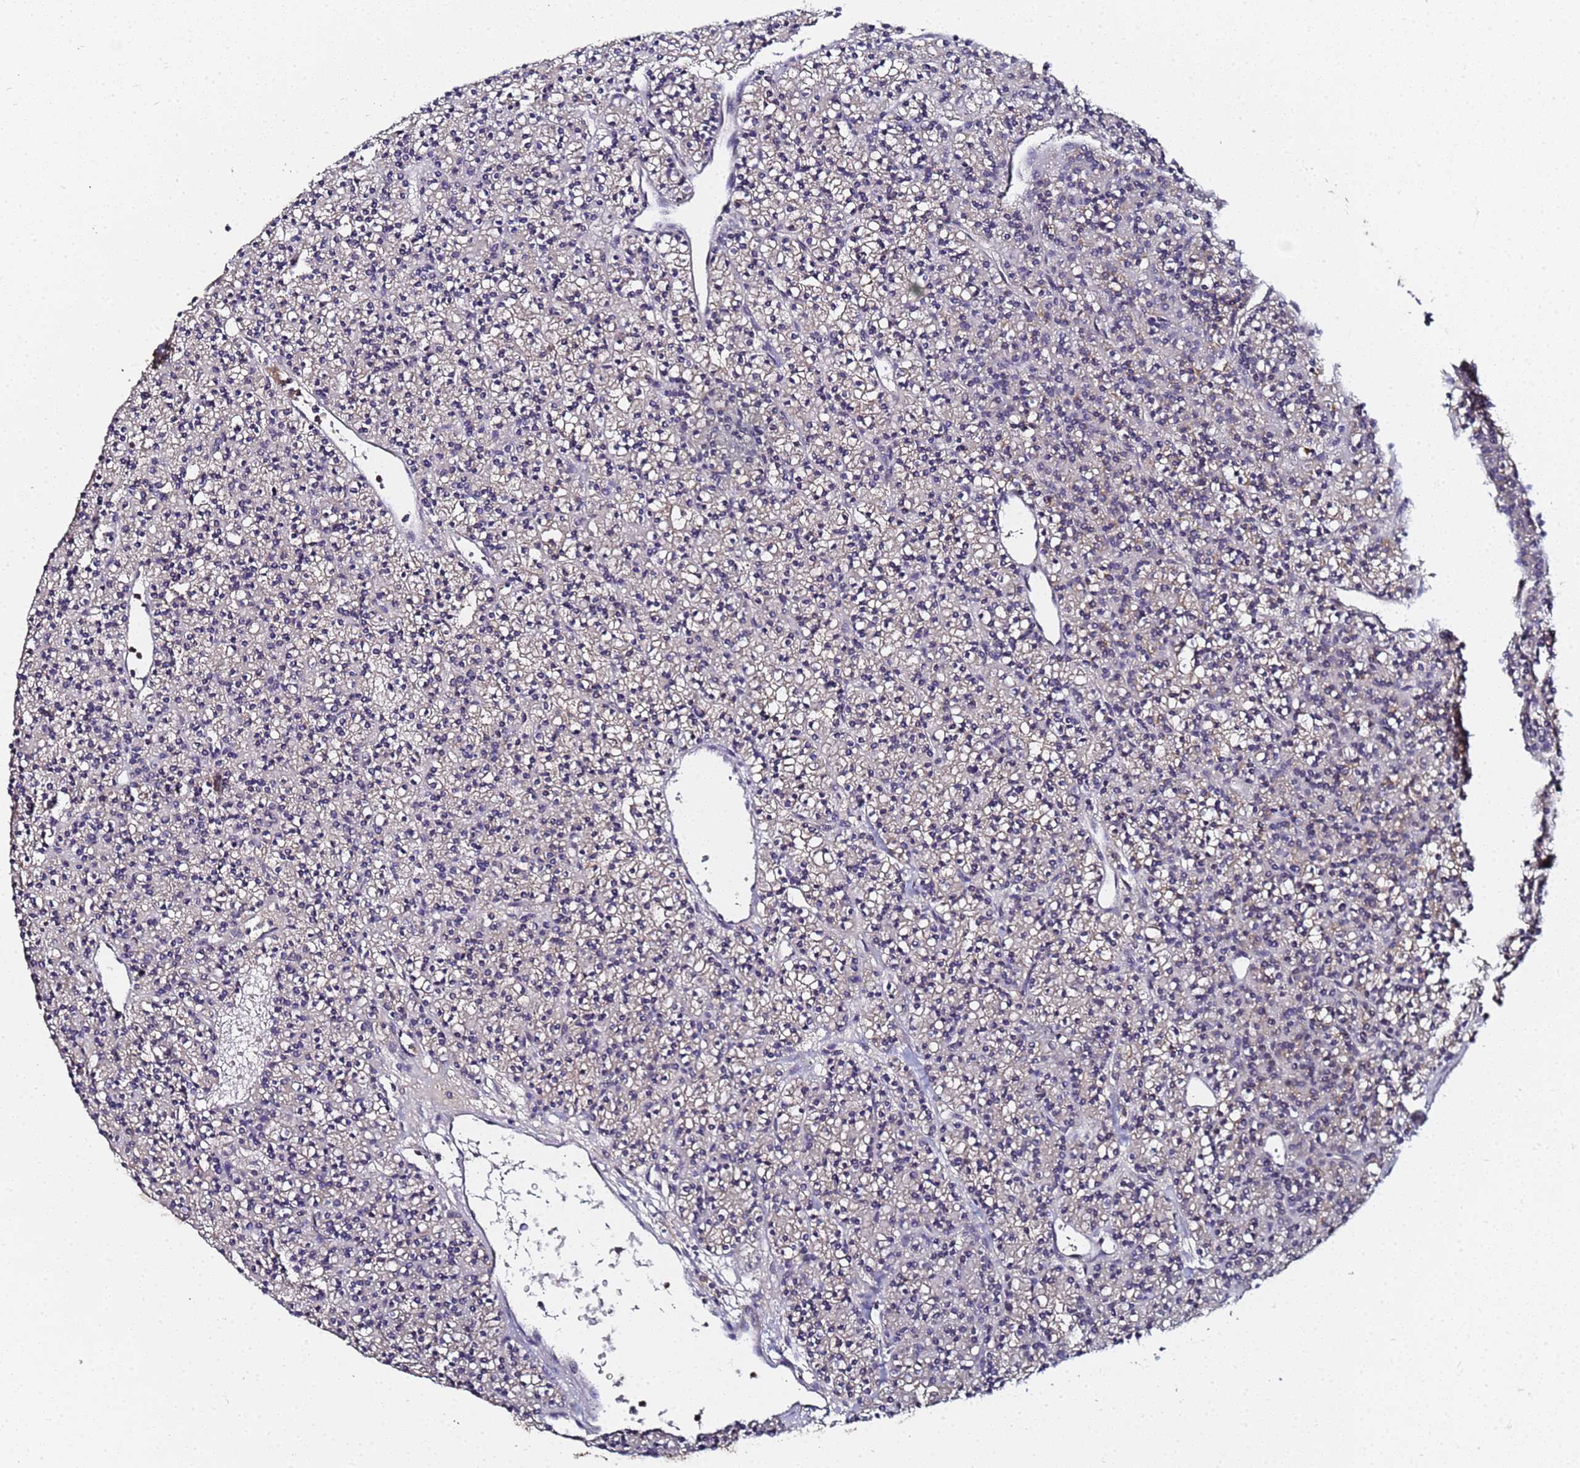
{"staining": {"intensity": "negative", "quantity": "none", "location": "none"}, "tissue": "parathyroid gland", "cell_type": "Glandular cells", "image_type": "normal", "snomed": [{"axis": "morphology", "description": "Normal tissue, NOS"}, {"axis": "topography", "description": "Parathyroid gland"}], "caption": "Immunohistochemistry photomicrograph of benign human parathyroid gland stained for a protein (brown), which displays no positivity in glandular cells.", "gene": "LRRC69", "patient": {"sex": "female", "age": 45}}